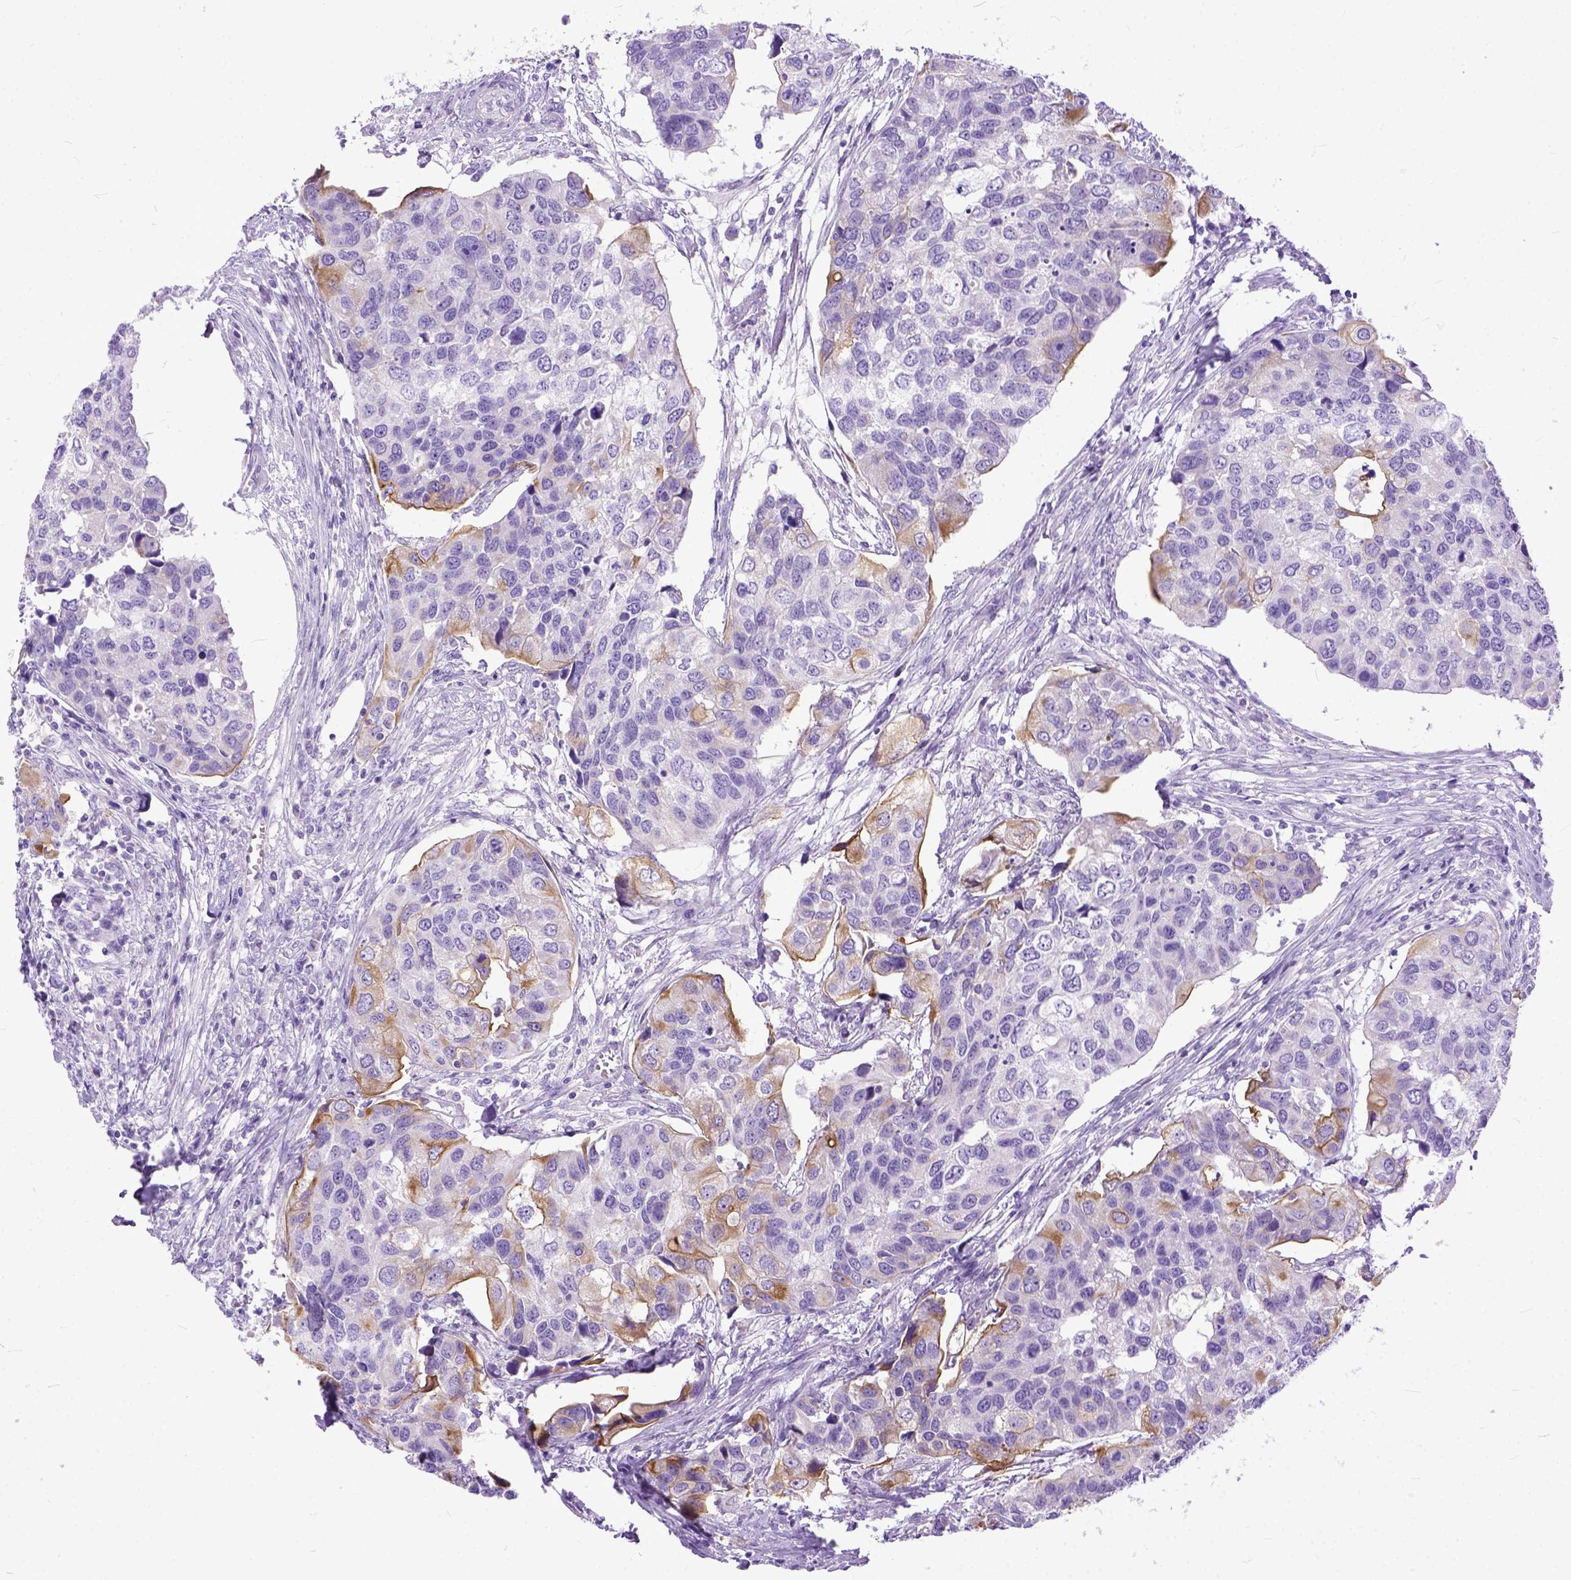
{"staining": {"intensity": "moderate", "quantity": "<25%", "location": "cytoplasmic/membranous"}, "tissue": "urothelial cancer", "cell_type": "Tumor cells", "image_type": "cancer", "snomed": [{"axis": "morphology", "description": "Urothelial carcinoma, High grade"}, {"axis": "topography", "description": "Urinary bladder"}], "caption": "Protein analysis of high-grade urothelial carcinoma tissue shows moderate cytoplasmic/membranous staining in about <25% of tumor cells.", "gene": "PPL", "patient": {"sex": "male", "age": 60}}